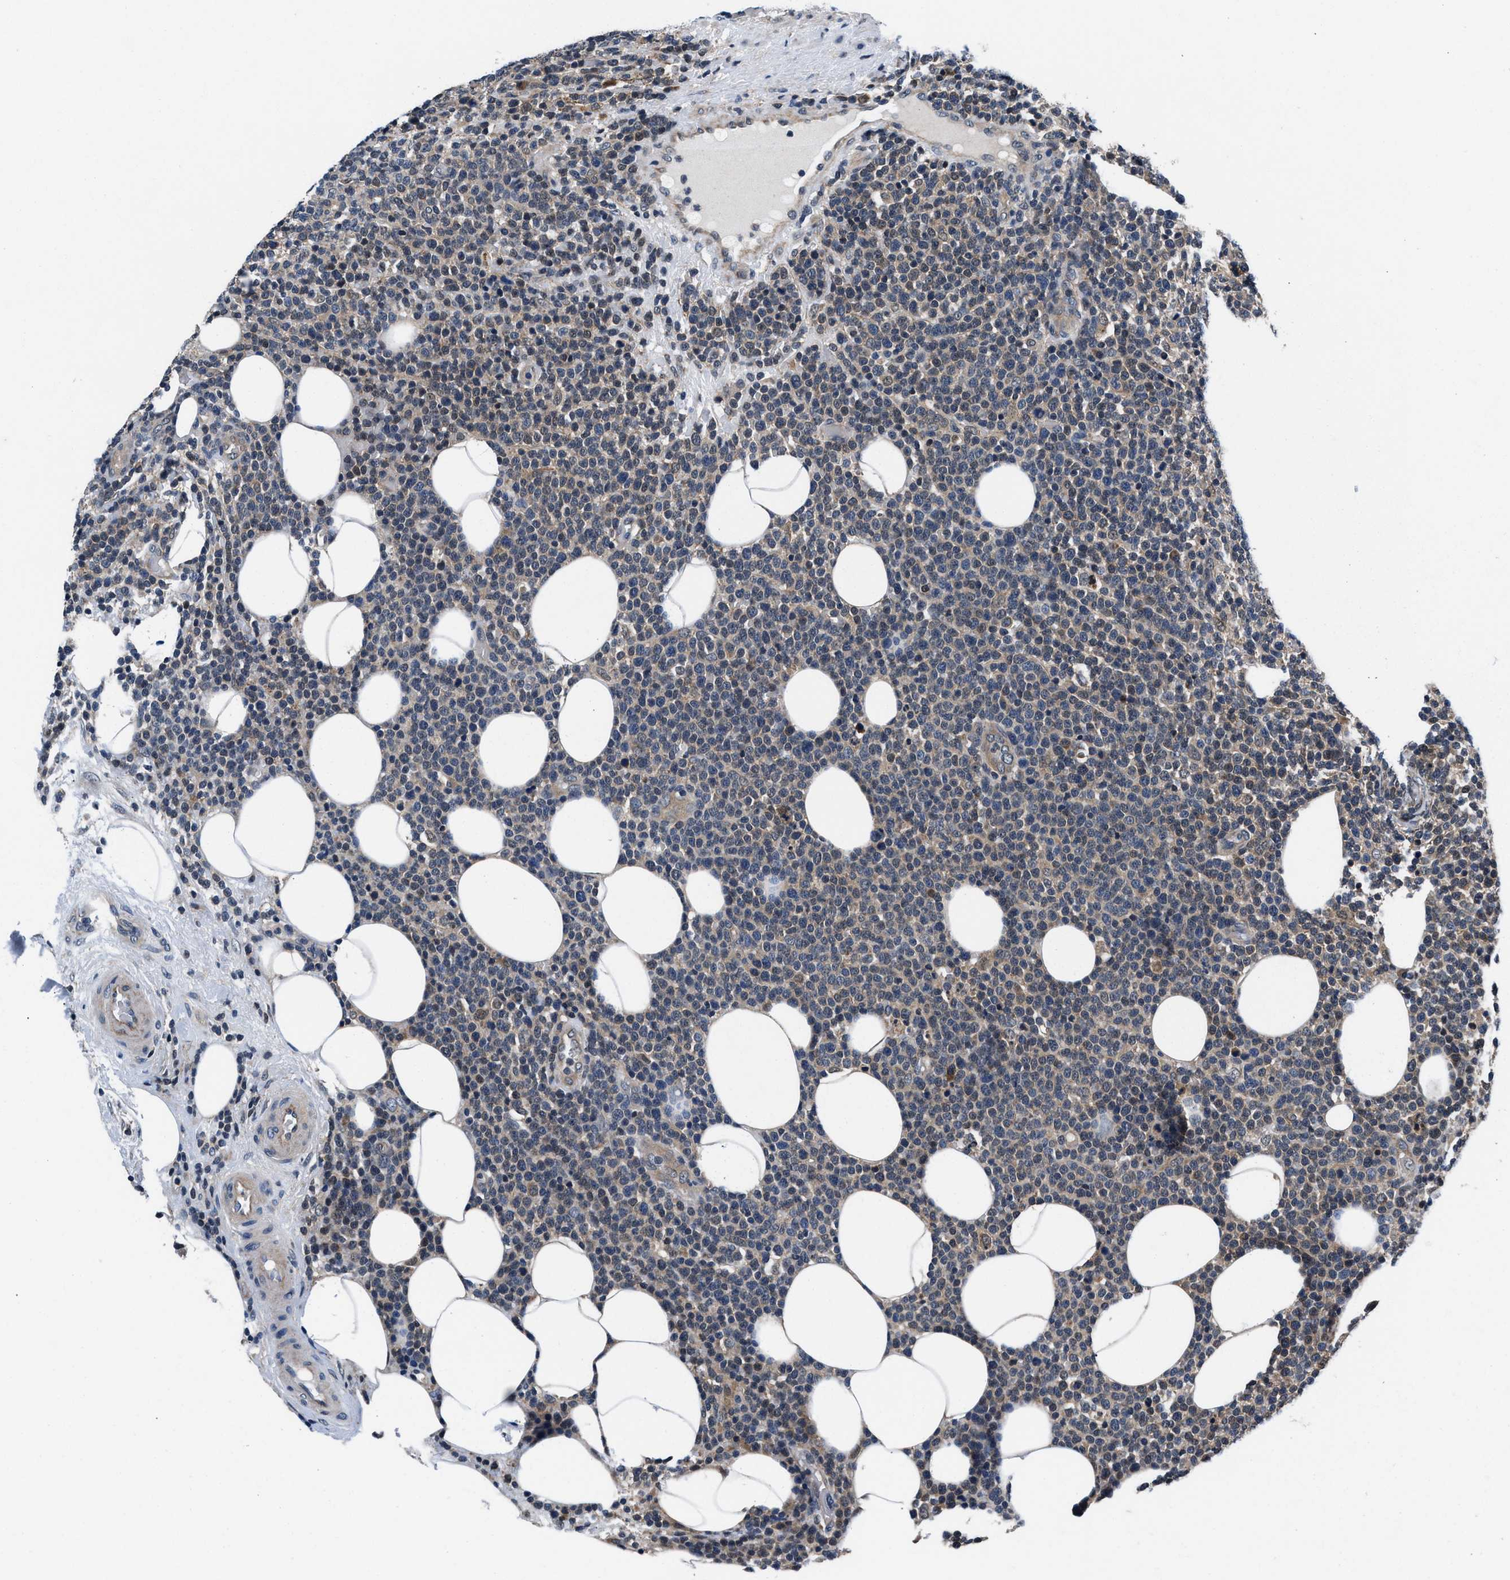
{"staining": {"intensity": "weak", "quantity": "<25%", "location": "cytoplasmic/membranous"}, "tissue": "lymphoma", "cell_type": "Tumor cells", "image_type": "cancer", "snomed": [{"axis": "morphology", "description": "Malignant lymphoma, non-Hodgkin's type, High grade"}, {"axis": "topography", "description": "Lymph node"}], "caption": "Immunohistochemical staining of human high-grade malignant lymphoma, non-Hodgkin's type demonstrates no significant staining in tumor cells. (Immunohistochemistry, brightfield microscopy, high magnification).", "gene": "PRPSAP2", "patient": {"sex": "male", "age": 61}}